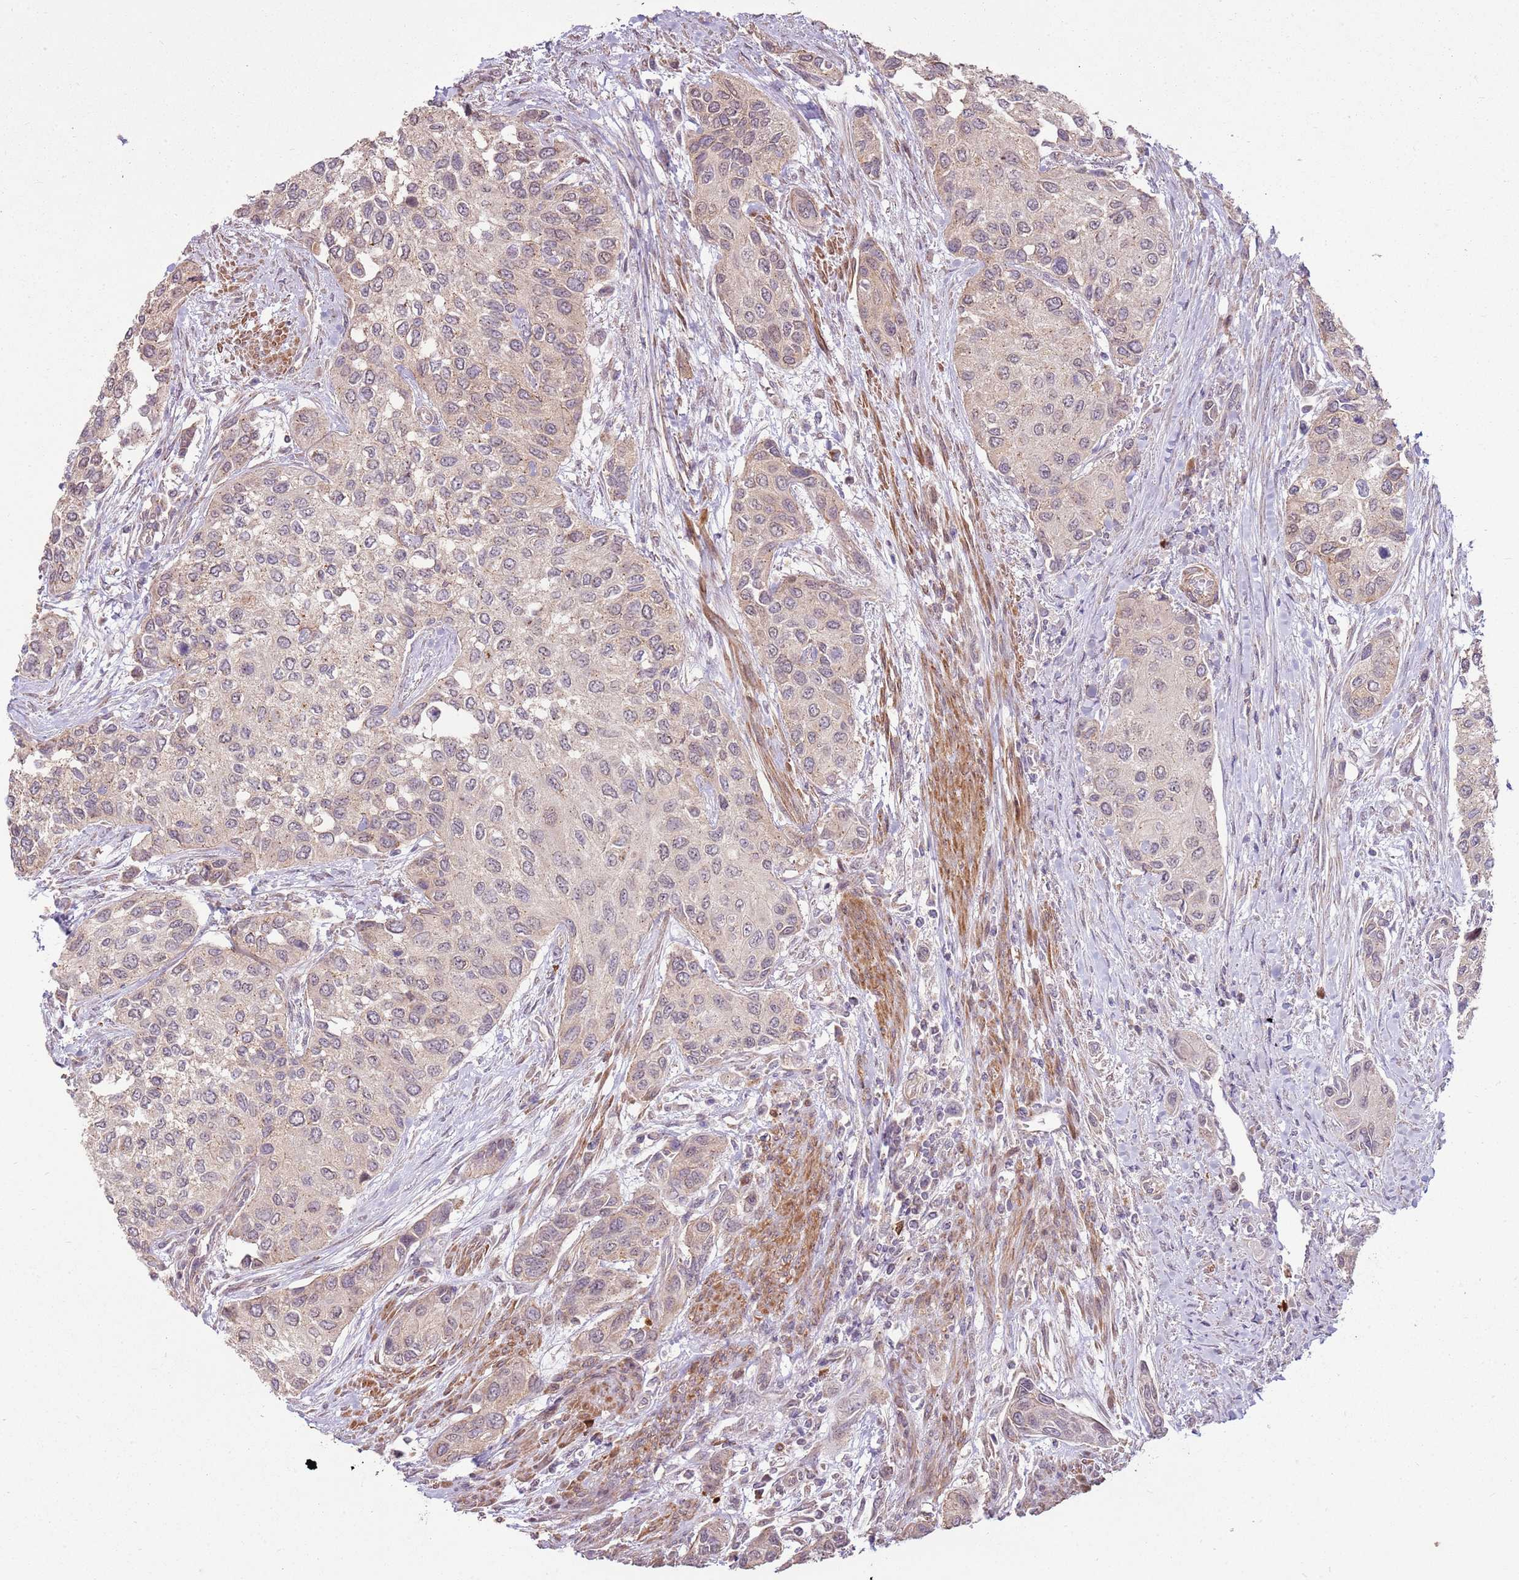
{"staining": {"intensity": "moderate", "quantity": "<25%", "location": "cytoplasmic/membranous"}, "tissue": "urothelial cancer", "cell_type": "Tumor cells", "image_type": "cancer", "snomed": [{"axis": "morphology", "description": "Normal tissue, NOS"}, {"axis": "morphology", "description": "Urothelial carcinoma, High grade"}, {"axis": "topography", "description": "Vascular tissue"}, {"axis": "topography", "description": "Urinary bladder"}], "caption": "Brown immunohistochemical staining in high-grade urothelial carcinoma displays moderate cytoplasmic/membranous positivity in approximately <25% of tumor cells.", "gene": "SPATA31D1", "patient": {"sex": "female", "age": 56}}